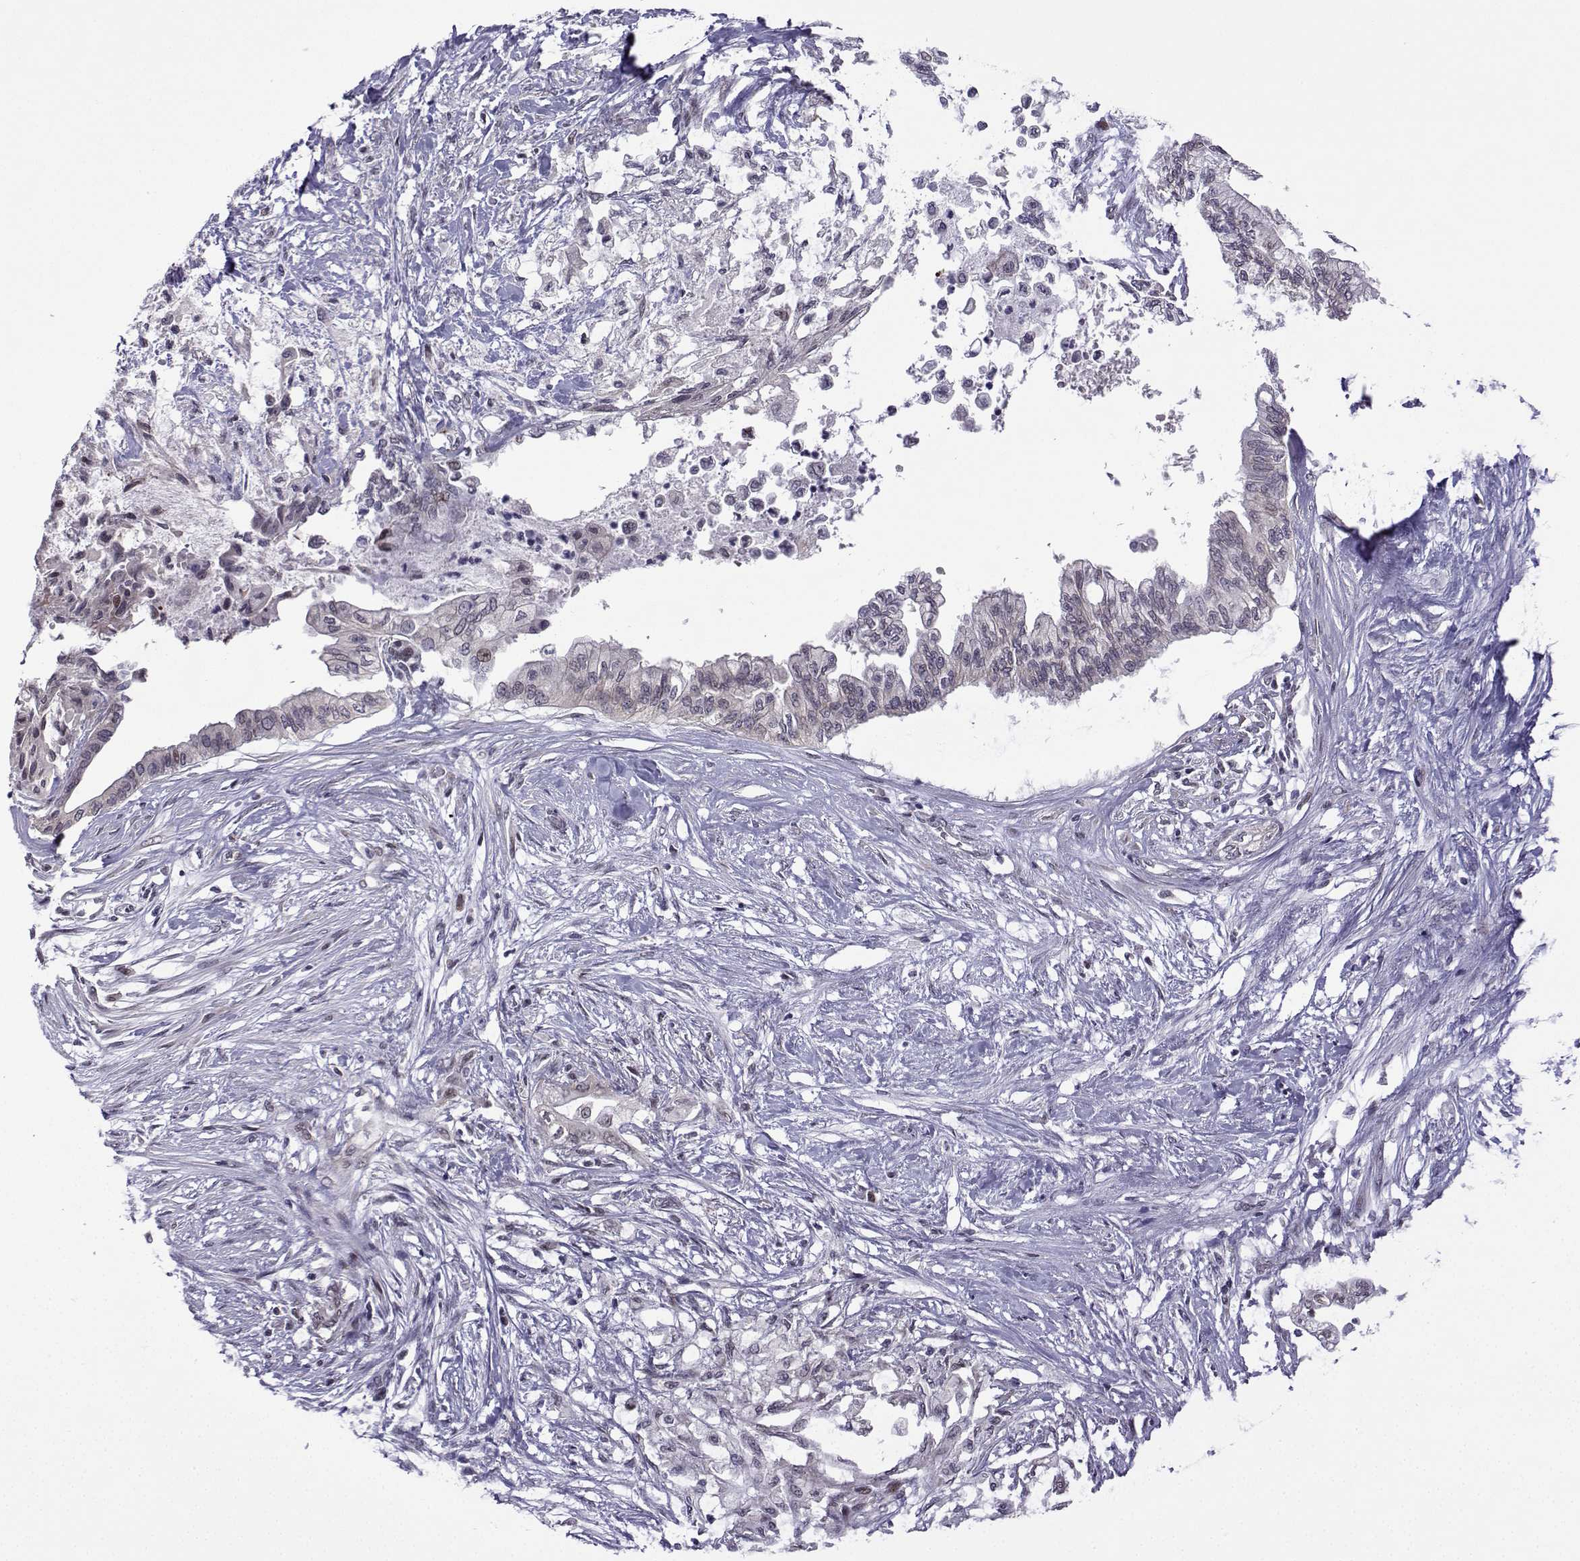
{"staining": {"intensity": "negative", "quantity": "none", "location": "none"}, "tissue": "pancreatic cancer", "cell_type": "Tumor cells", "image_type": "cancer", "snomed": [{"axis": "morphology", "description": "Normal tissue, NOS"}, {"axis": "morphology", "description": "Adenocarcinoma, NOS"}, {"axis": "topography", "description": "Pancreas"}, {"axis": "topography", "description": "Duodenum"}], "caption": "High power microscopy image of an immunohistochemistry (IHC) histopathology image of pancreatic cancer, revealing no significant staining in tumor cells.", "gene": "FGF3", "patient": {"sex": "female", "age": 60}}